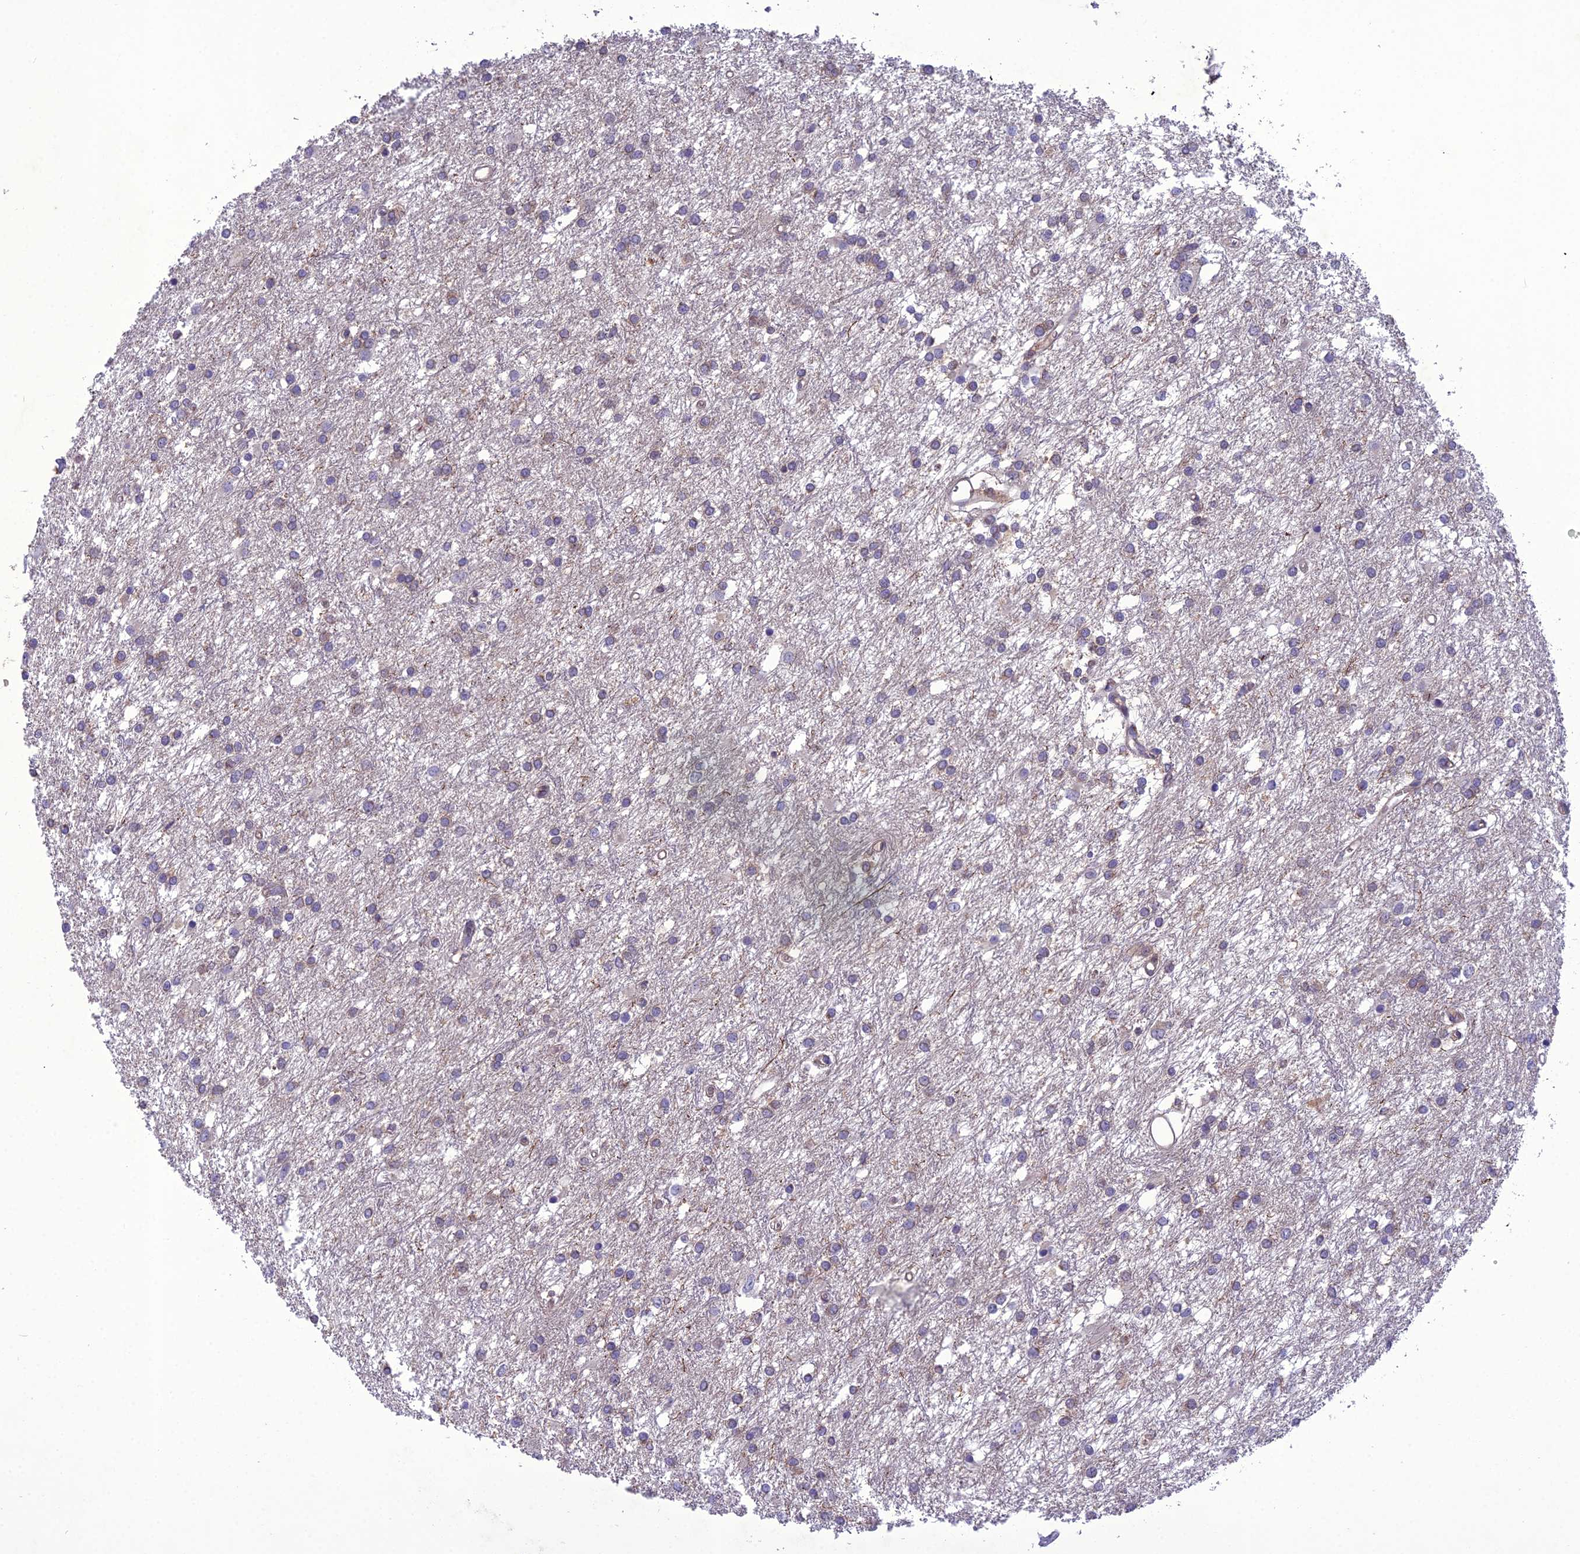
{"staining": {"intensity": "weak", "quantity": "<25%", "location": "cytoplasmic/membranous"}, "tissue": "glioma", "cell_type": "Tumor cells", "image_type": "cancer", "snomed": [{"axis": "morphology", "description": "Glioma, malignant, High grade"}, {"axis": "topography", "description": "Brain"}], "caption": "IHC of human malignant glioma (high-grade) demonstrates no staining in tumor cells.", "gene": "GDF6", "patient": {"sex": "female", "age": 50}}